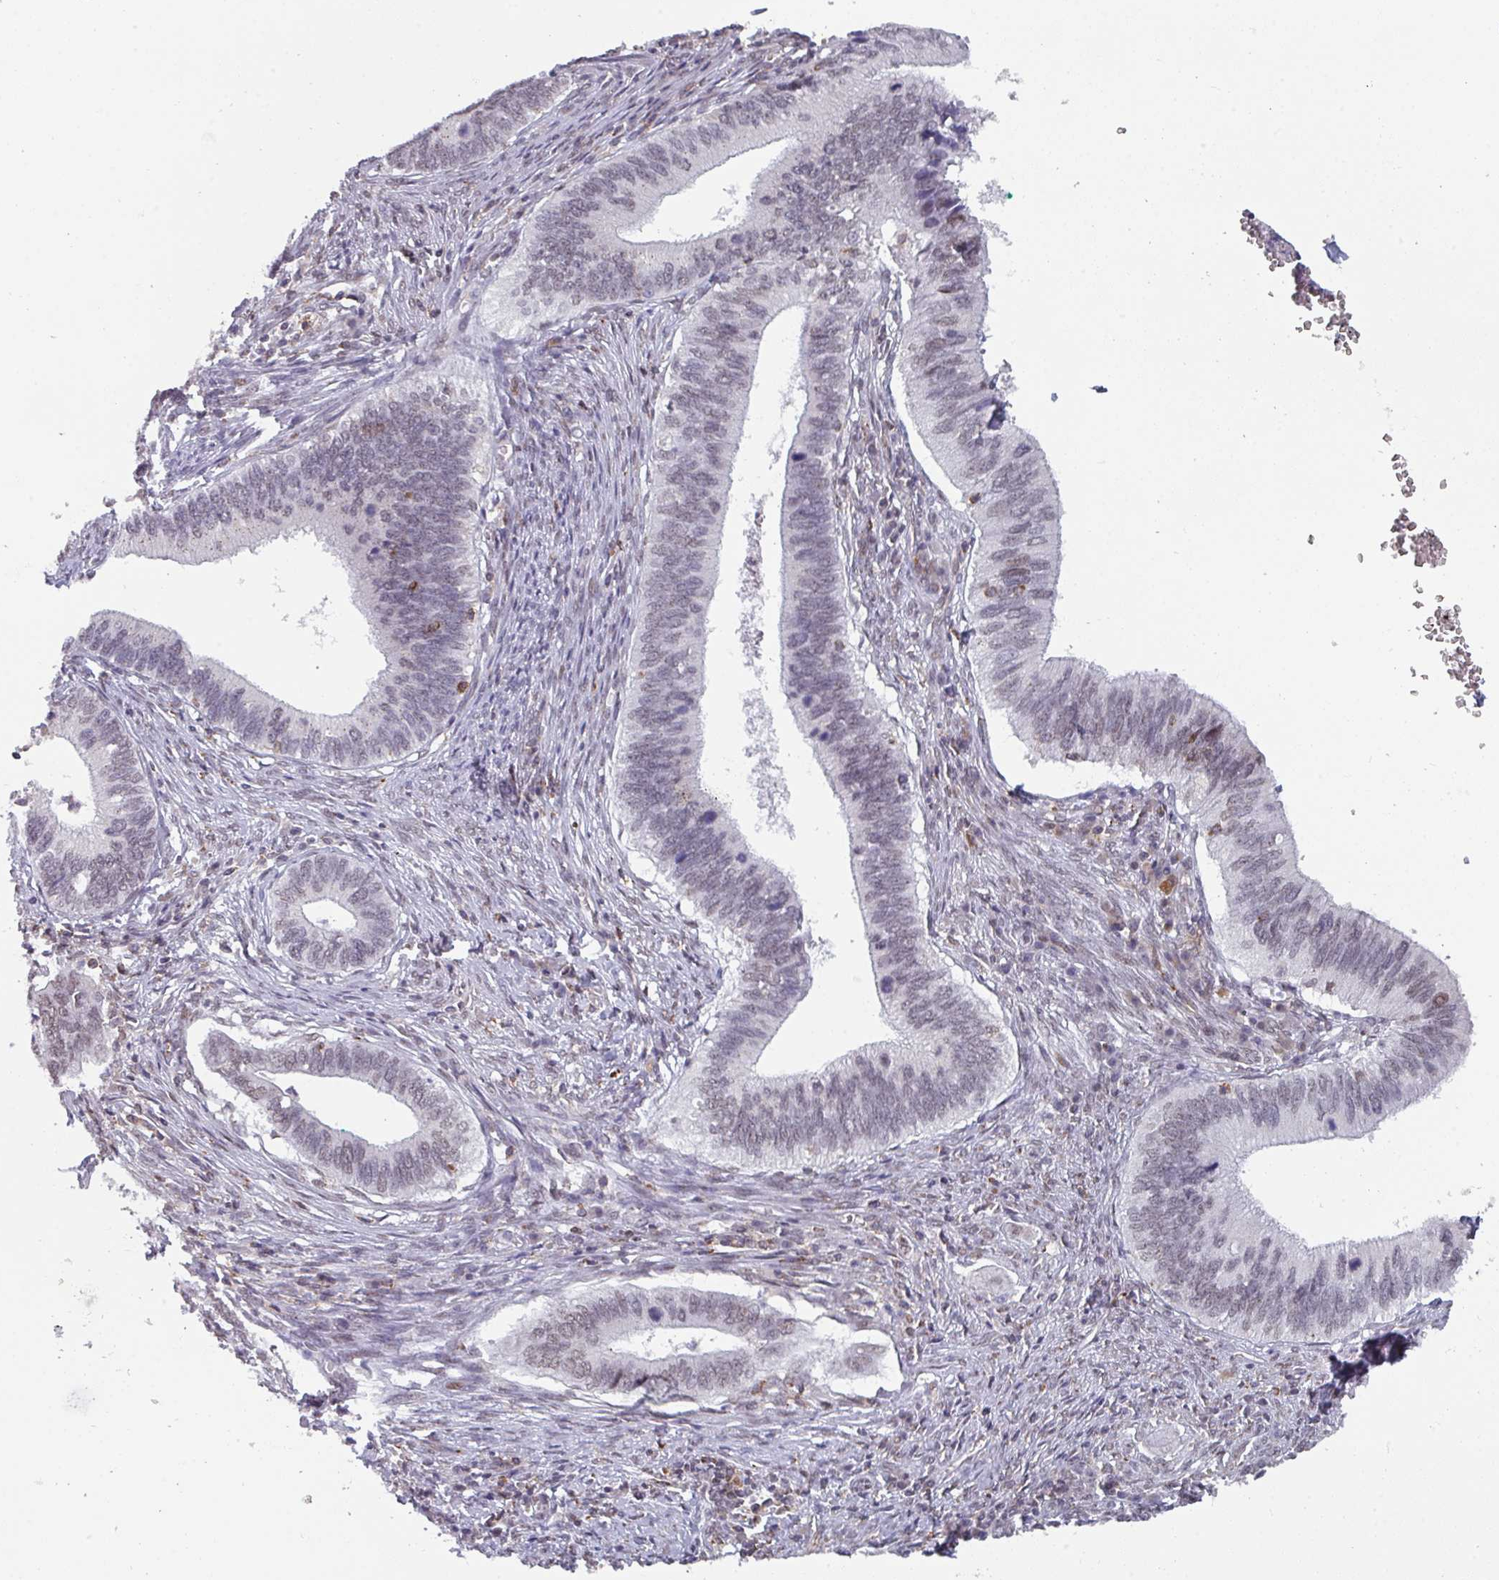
{"staining": {"intensity": "weak", "quantity": "25%-75%", "location": "nuclear"}, "tissue": "cervical cancer", "cell_type": "Tumor cells", "image_type": "cancer", "snomed": [{"axis": "morphology", "description": "Adenocarcinoma, NOS"}, {"axis": "topography", "description": "Cervix"}], "caption": "Weak nuclear expression for a protein is identified in about 25%-75% of tumor cells of cervical cancer (adenocarcinoma) using immunohistochemistry (IHC).", "gene": "RASAL3", "patient": {"sex": "female", "age": 42}}